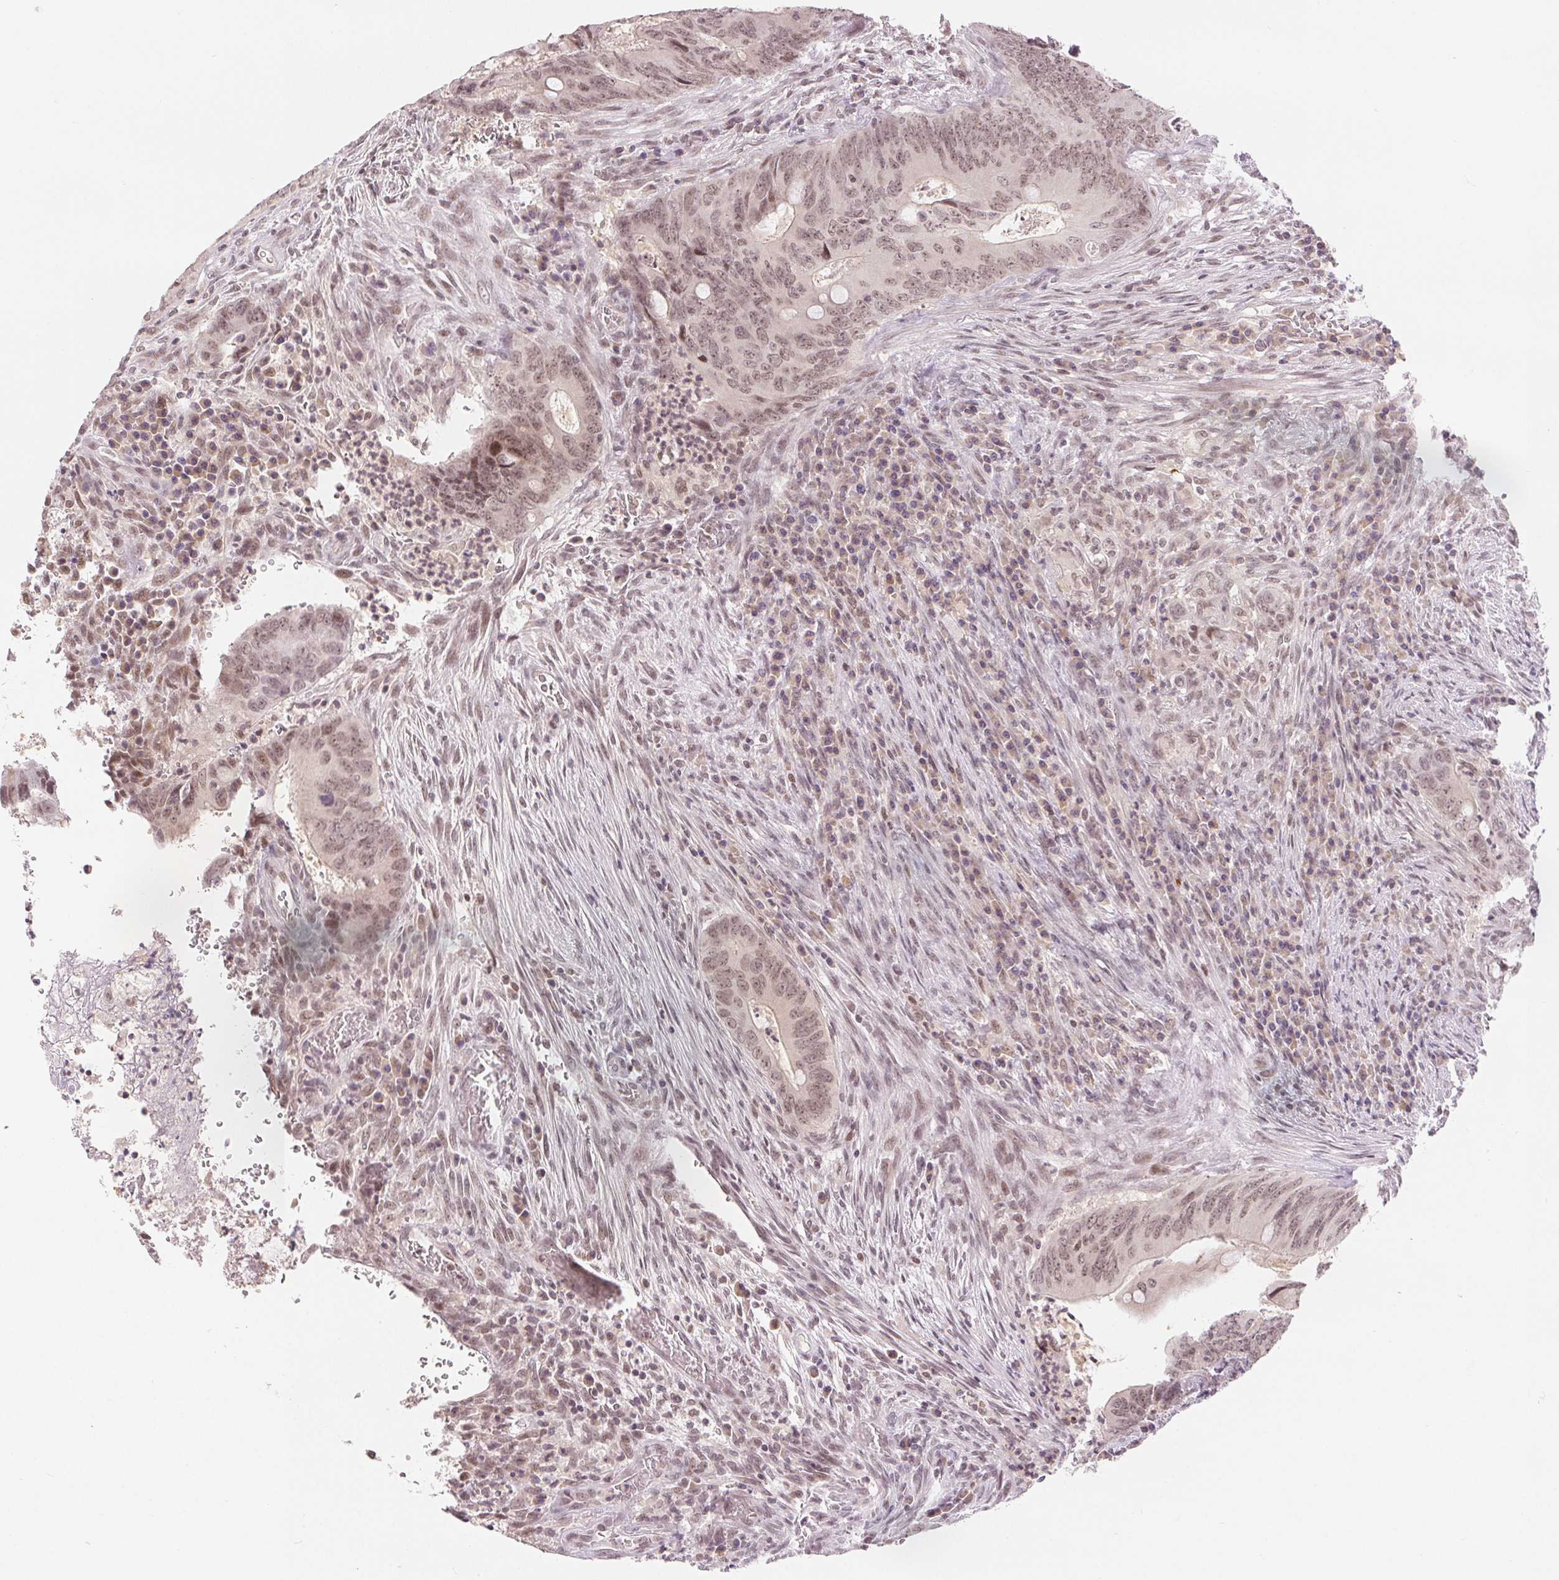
{"staining": {"intensity": "weak", "quantity": "25%-75%", "location": "nuclear"}, "tissue": "colorectal cancer", "cell_type": "Tumor cells", "image_type": "cancer", "snomed": [{"axis": "morphology", "description": "Adenocarcinoma, NOS"}, {"axis": "topography", "description": "Colon"}], "caption": "DAB immunohistochemical staining of adenocarcinoma (colorectal) shows weak nuclear protein staining in approximately 25%-75% of tumor cells.", "gene": "DEK", "patient": {"sex": "female", "age": 74}}